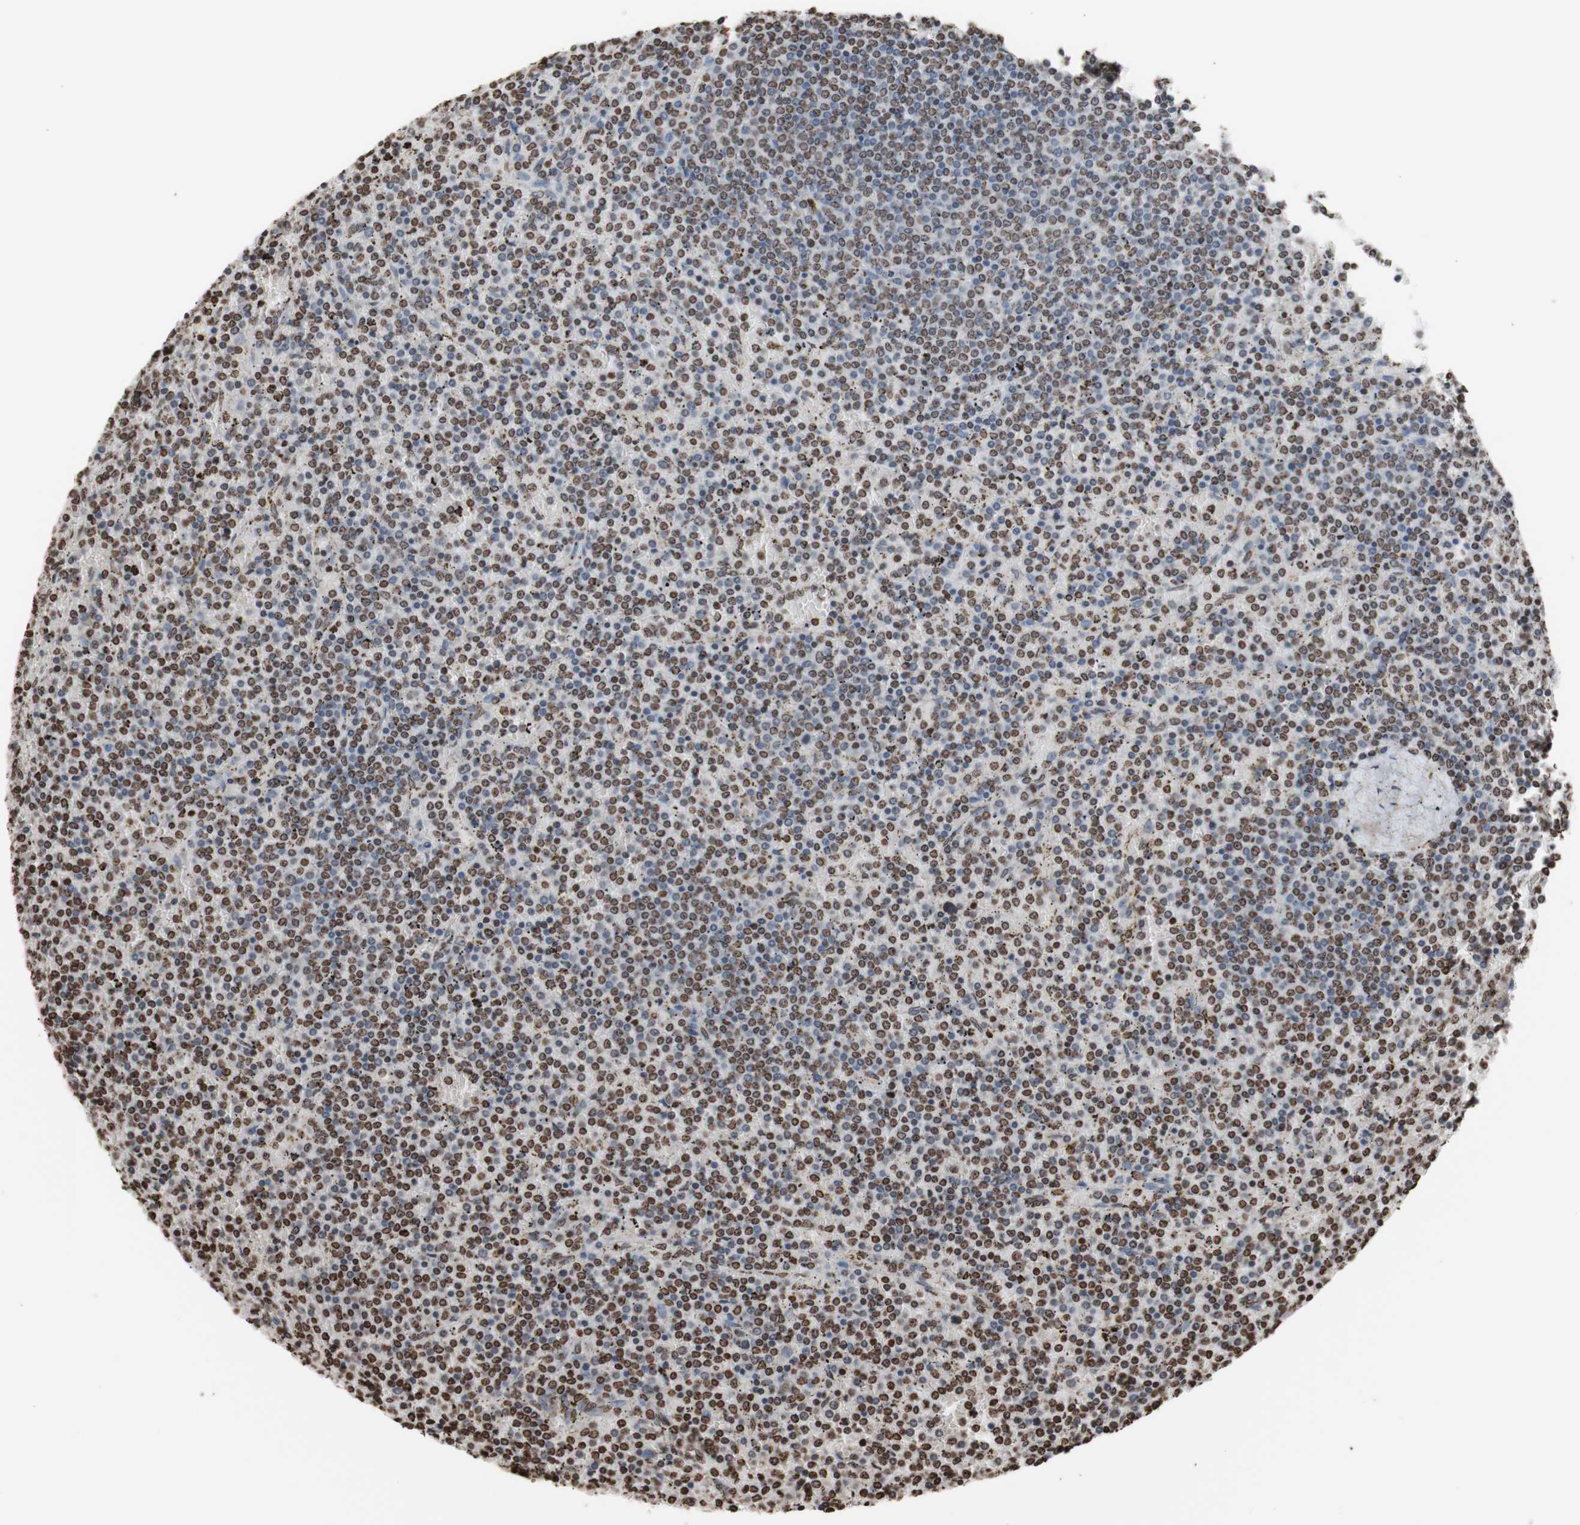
{"staining": {"intensity": "moderate", "quantity": "25%-75%", "location": "nuclear"}, "tissue": "lymphoma", "cell_type": "Tumor cells", "image_type": "cancer", "snomed": [{"axis": "morphology", "description": "Malignant lymphoma, non-Hodgkin's type, Low grade"}, {"axis": "topography", "description": "Spleen"}], "caption": "Human malignant lymphoma, non-Hodgkin's type (low-grade) stained for a protein (brown) exhibits moderate nuclear positive staining in approximately 25%-75% of tumor cells.", "gene": "SNAI2", "patient": {"sex": "female", "age": 77}}